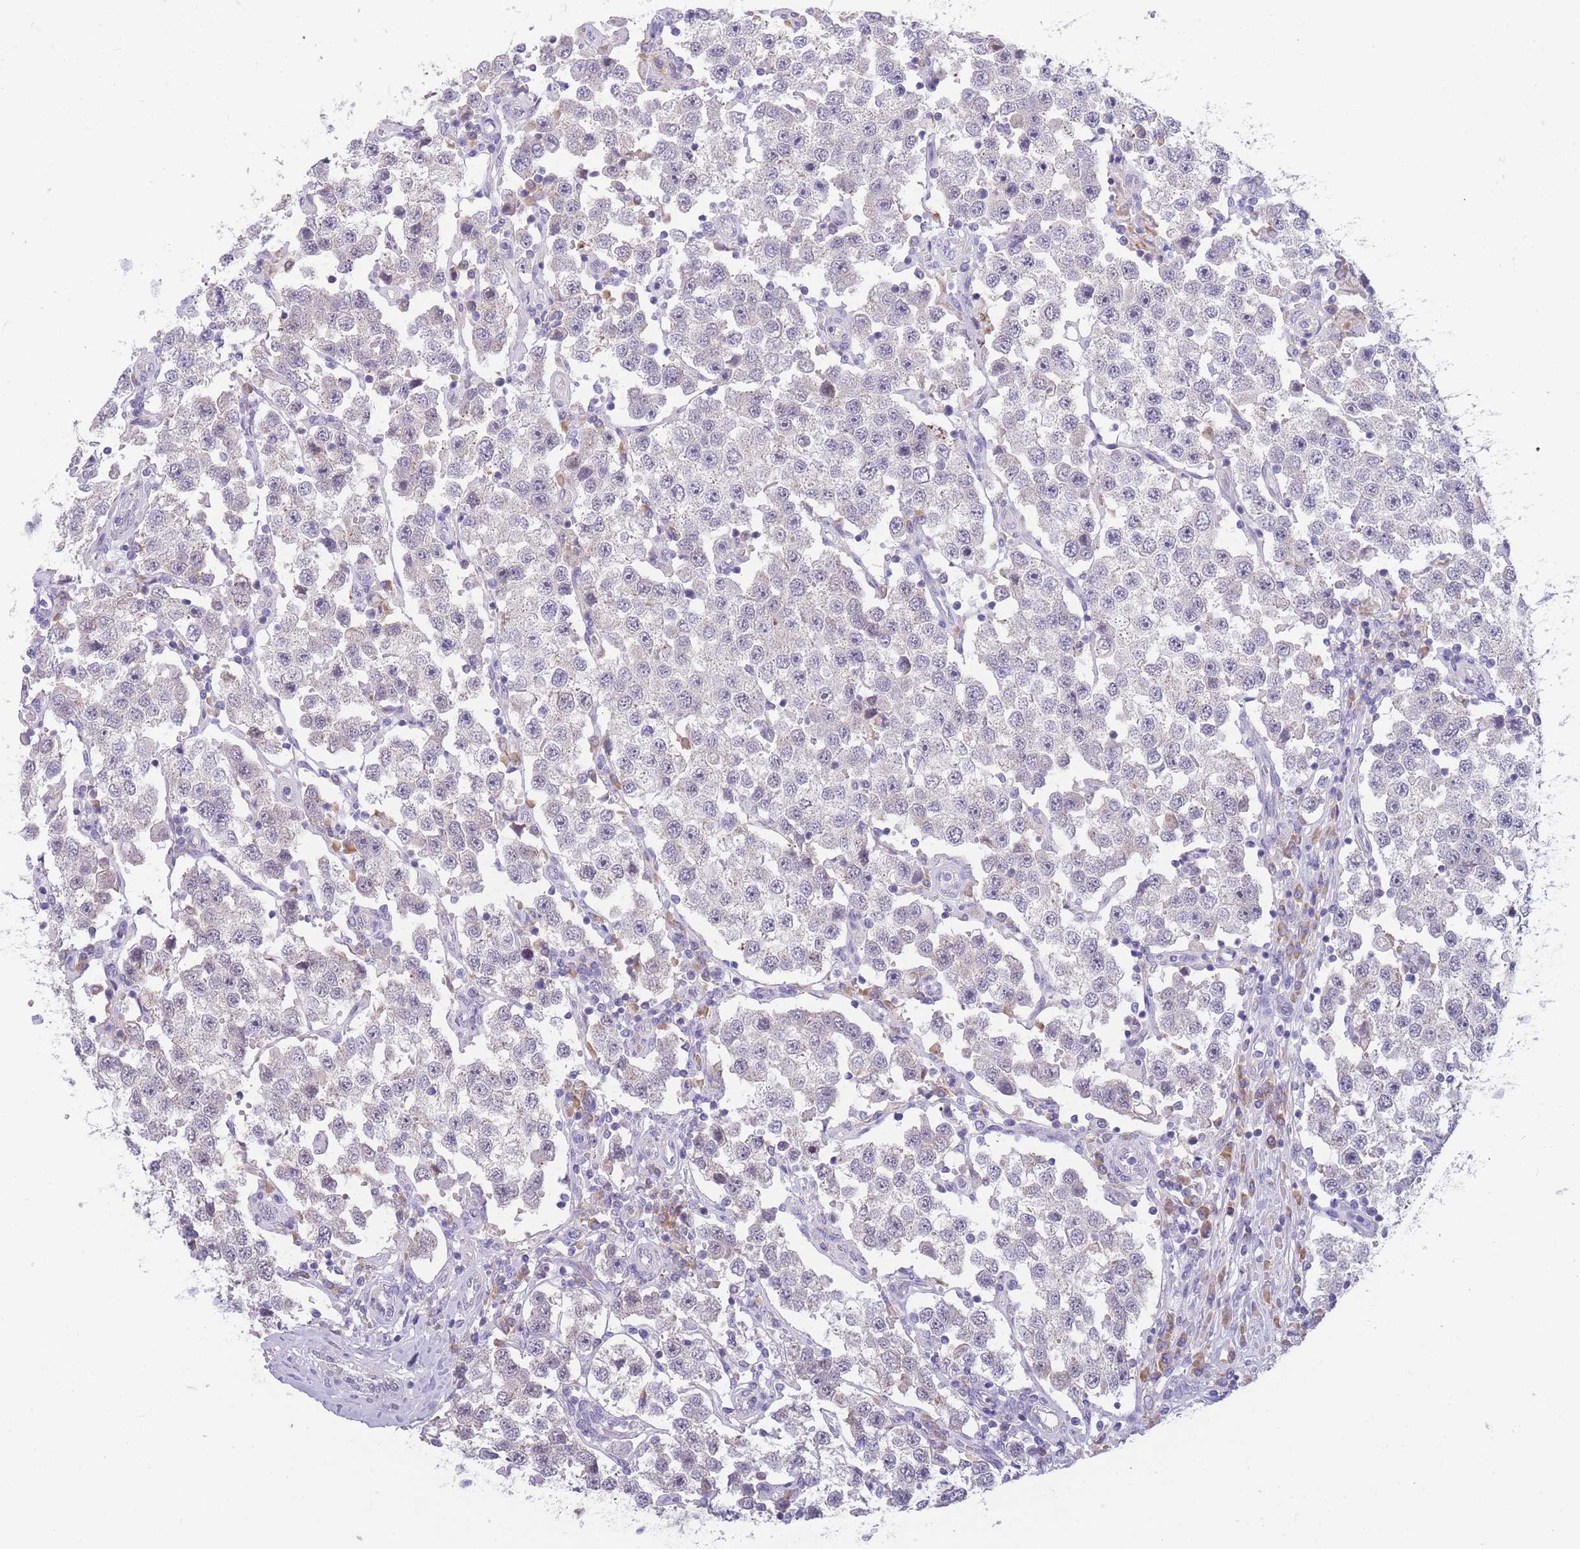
{"staining": {"intensity": "negative", "quantity": "none", "location": "none"}, "tissue": "testis cancer", "cell_type": "Tumor cells", "image_type": "cancer", "snomed": [{"axis": "morphology", "description": "Seminoma, NOS"}, {"axis": "topography", "description": "Testis"}], "caption": "Immunohistochemical staining of human testis cancer exhibits no significant positivity in tumor cells. Nuclei are stained in blue.", "gene": "NDUFAF6", "patient": {"sex": "male", "age": 37}}